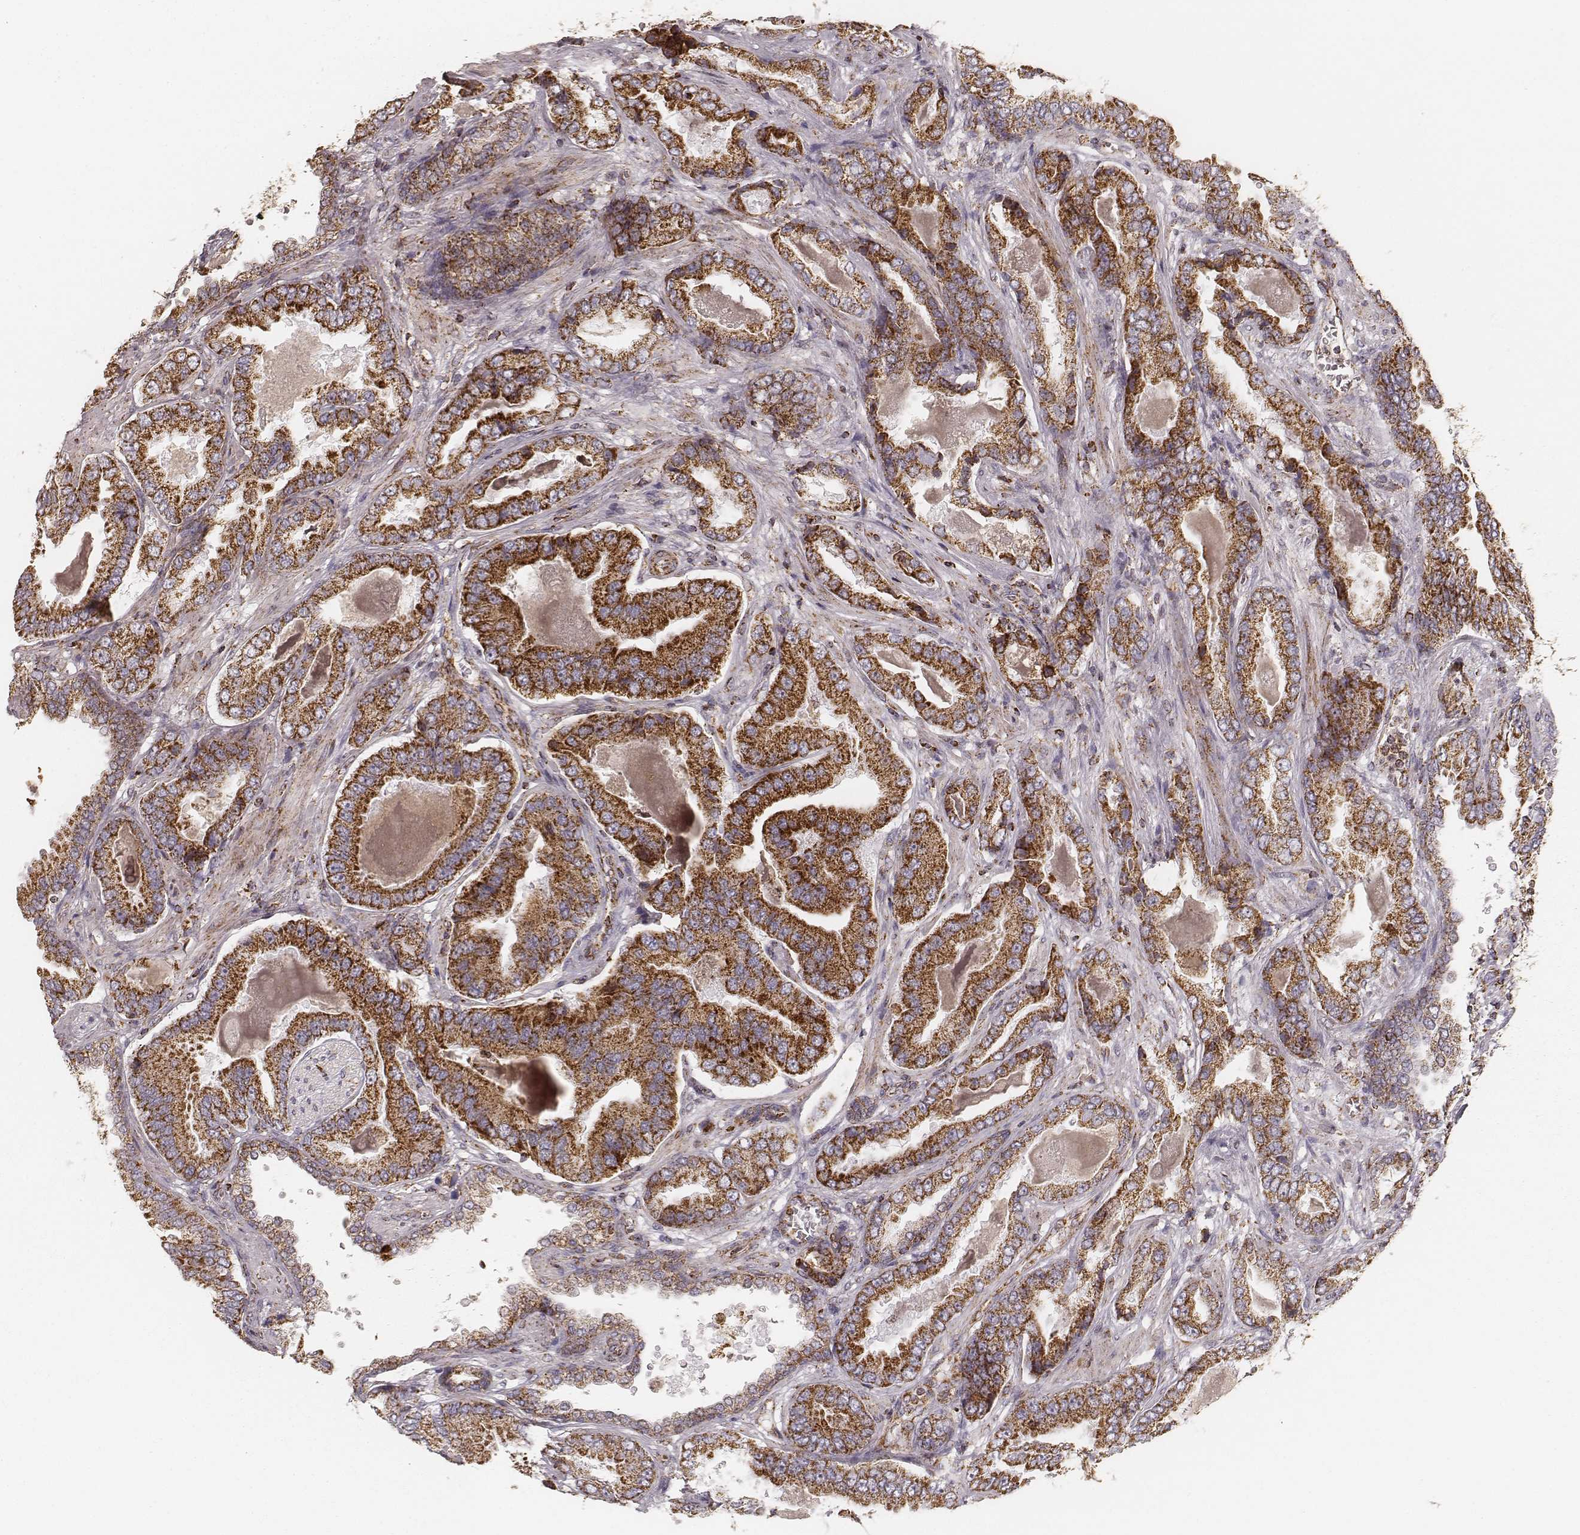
{"staining": {"intensity": "strong", "quantity": ">75%", "location": "cytoplasmic/membranous"}, "tissue": "prostate cancer", "cell_type": "Tumor cells", "image_type": "cancer", "snomed": [{"axis": "morphology", "description": "Adenocarcinoma, NOS"}, {"axis": "topography", "description": "Prostate"}], "caption": "Immunohistochemical staining of prostate cancer exhibits high levels of strong cytoplasmic/membranous protein positivity in about >75% of tumor cells.", "gene": "CS", "patient": {"sex": "male", "age": 64}}